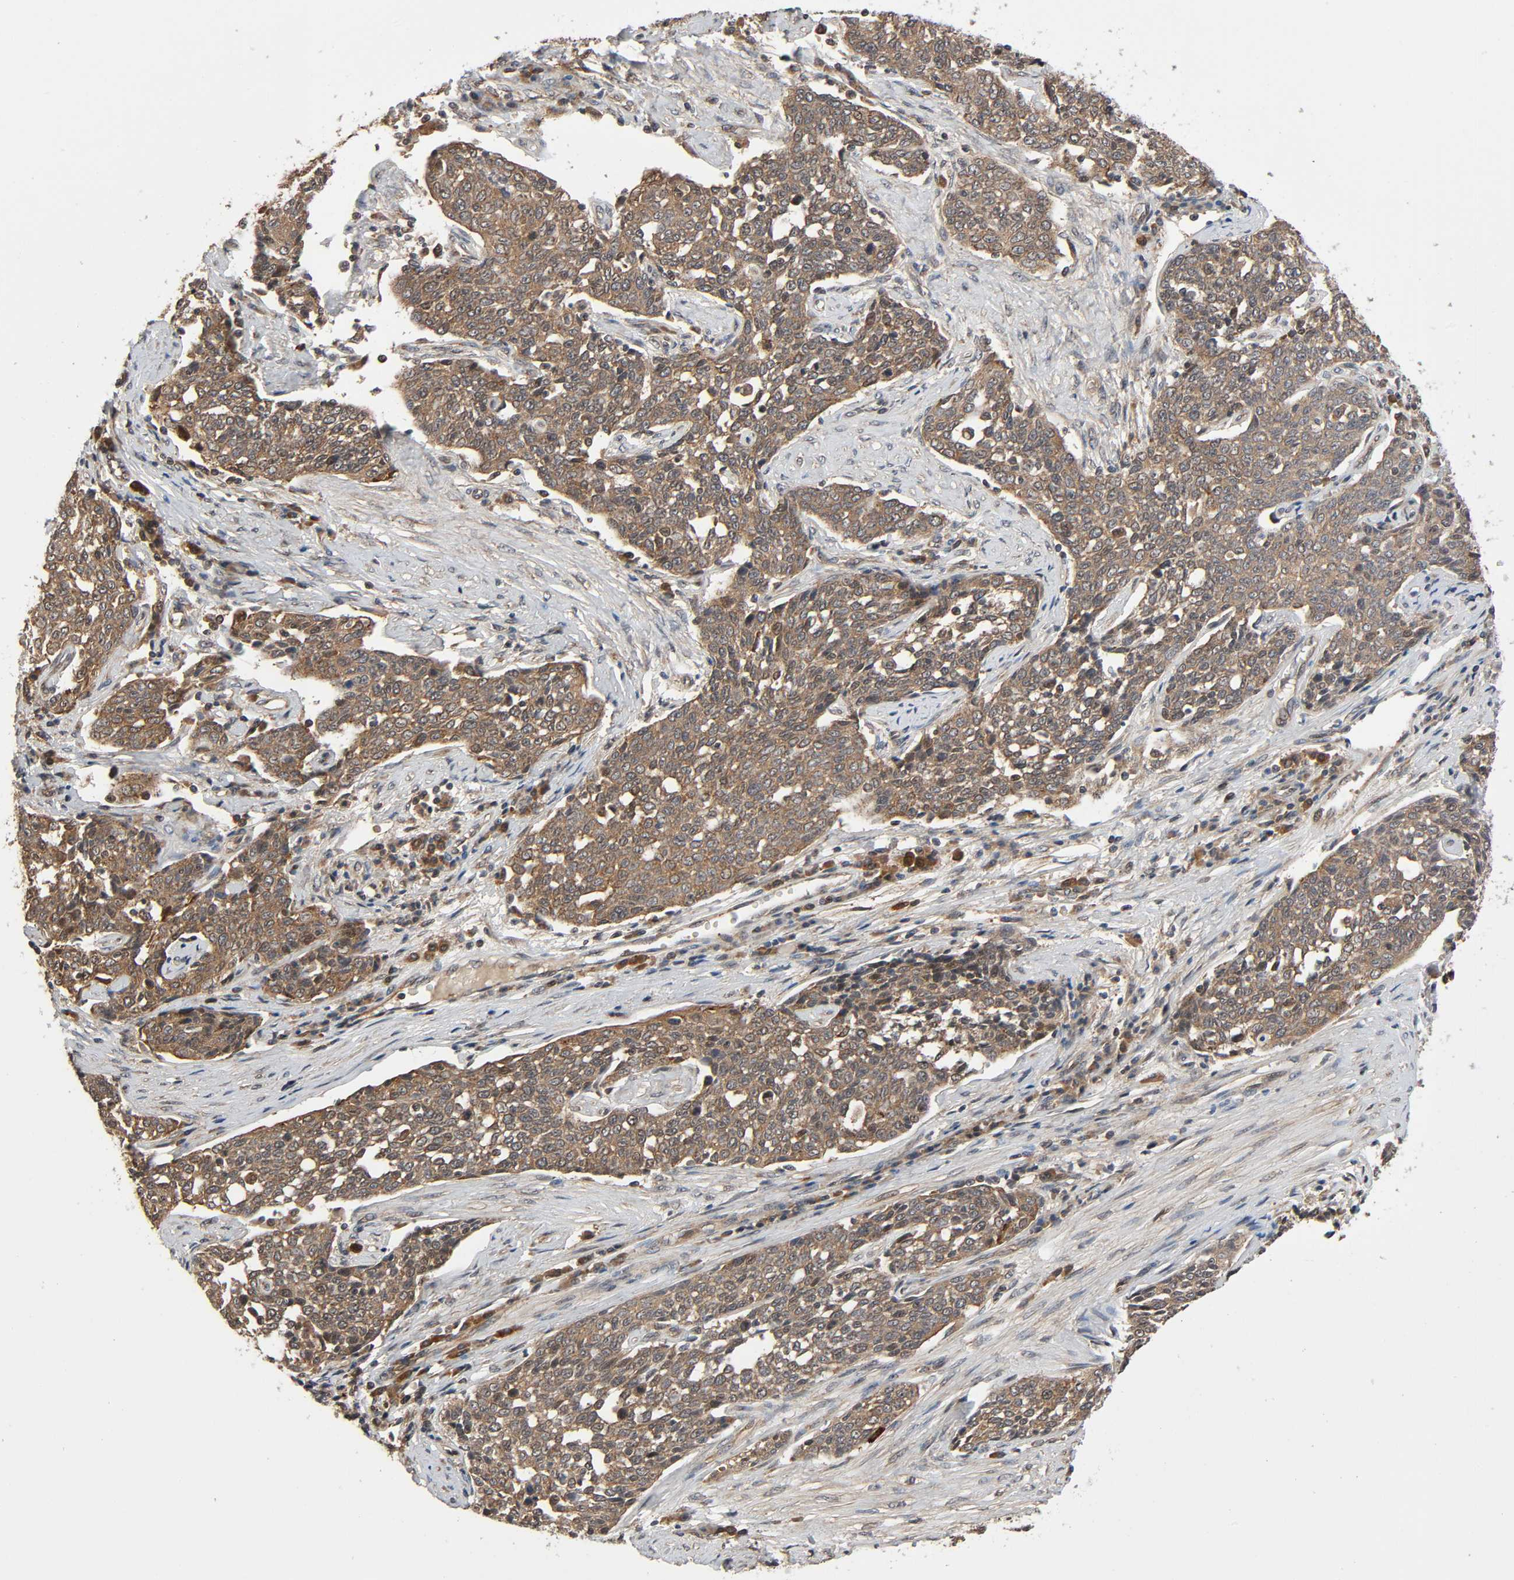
{"staining": {"intensity": "moderate", "quantity": ">75%", "location": "cytoplasmic/membranous"}, "tissue": "cervical cancer", "cell_type": "Tumor cells", "image_type": "cancer", "snomed": [{"axis": "morphology", "description": "Squamous cell carcinoma, NOS"}, {"axis": "topography", "description": "Cervix"}], "caption": "Immunohistochemical staining of human cervical squamous cell carcinoma shows medium levels of moderate cytoplasmic/membranous protein expression in approximately >75% of tumor cells.", "gene": "PPP2R1B", "patient": {"sex": "female", "age": 34}}